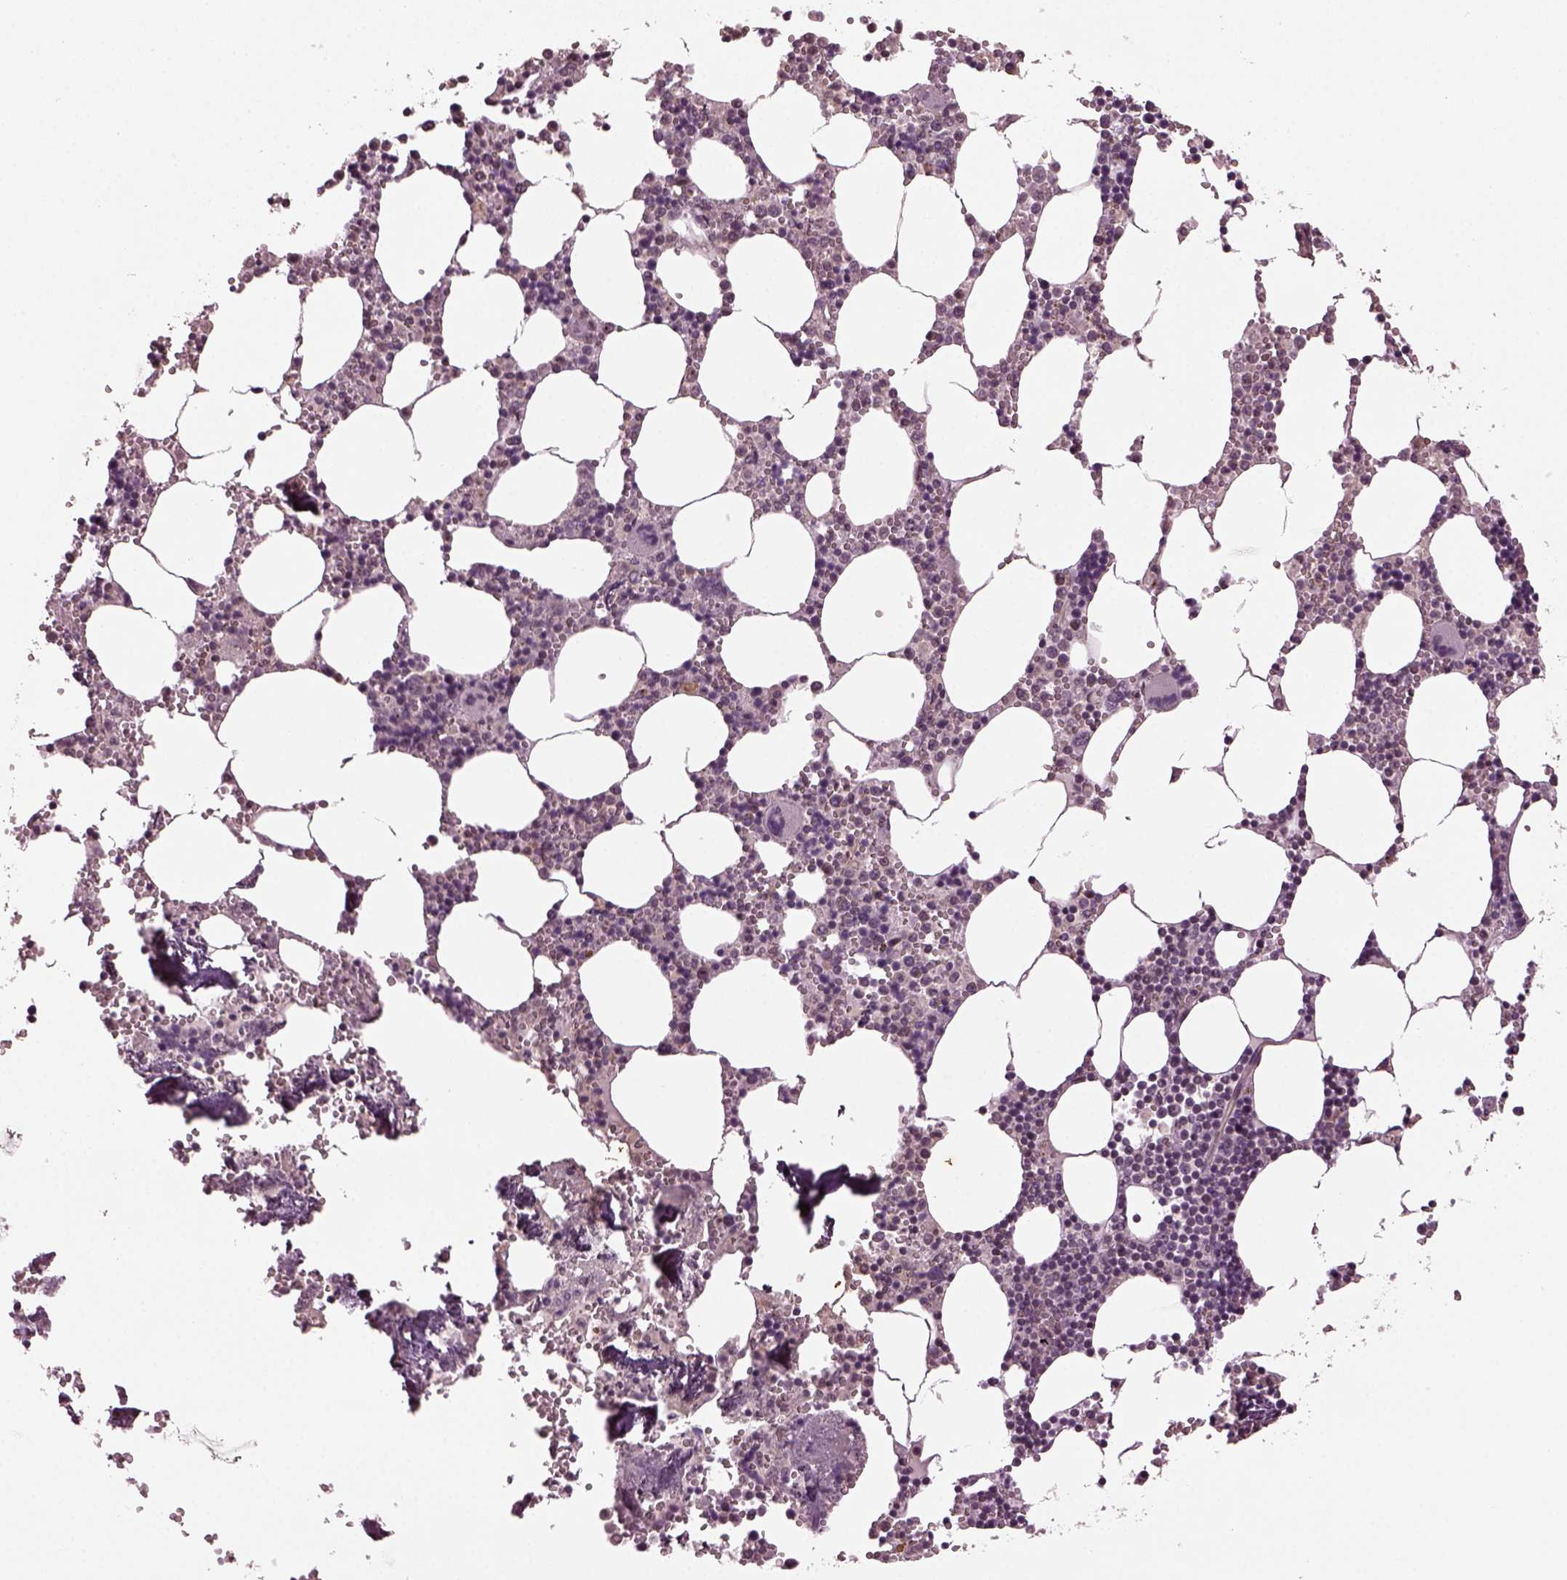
{"staining": {"intensity": "weak", "quantity": "<25%", "location": "cytoplasmic/membranous"}, "tissue": "bone marrow", "cell_type": "Hematopoietic cells", "image_type": "normal", "snomed": [{"axis": "morphology", "description": "Normal tissue, NOS"}, {"axis": "topography", "description": "Bone marrow"}], "caption": "Bone marrow stained for a protein using immunohistochemistry shows no expression hematopoietic cells.", "gene": "GNRH1", "patient": {"sex": "male", "age": 54}}